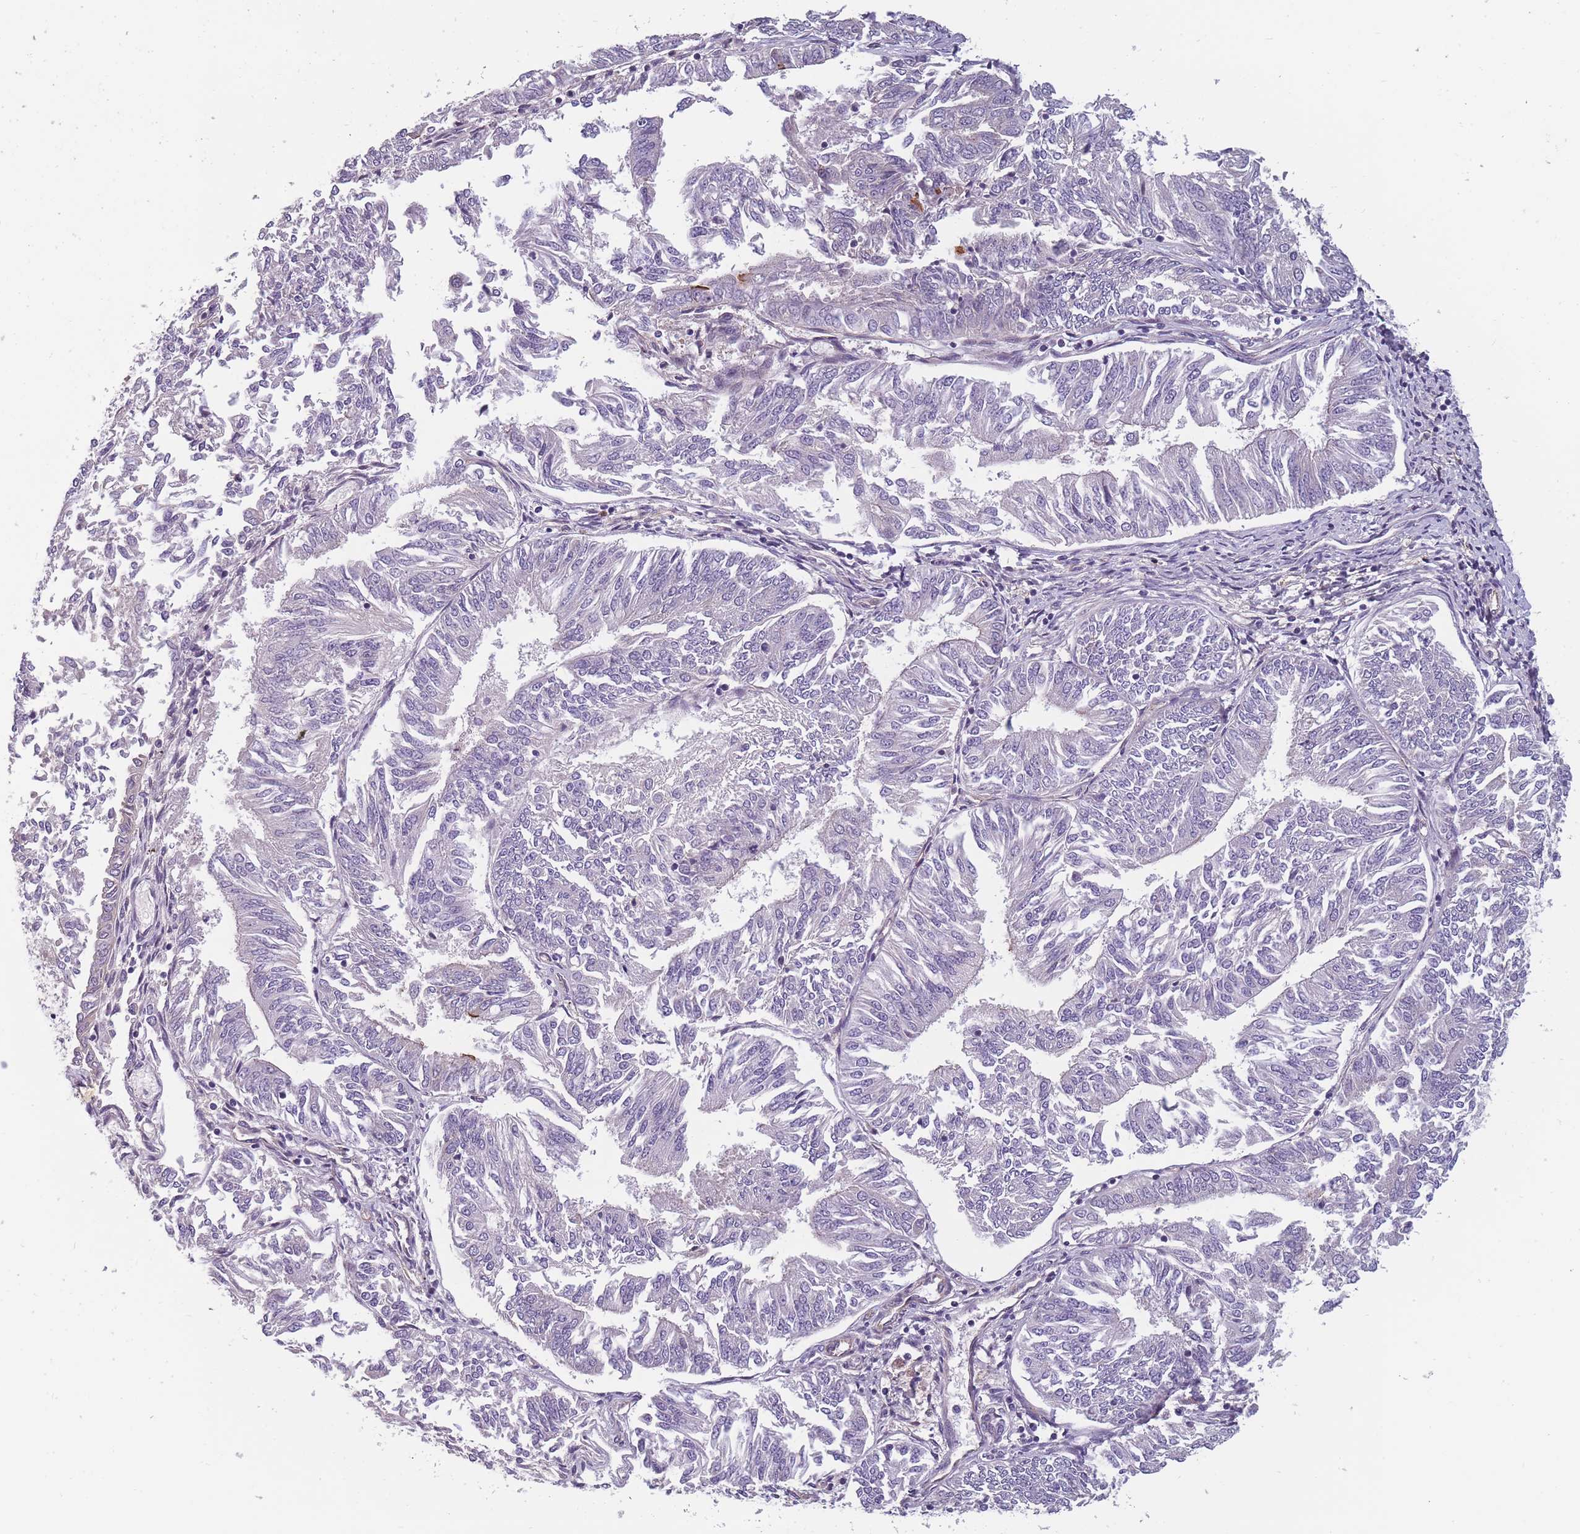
{"staining": {"intensity": "negative", "quantity": "none", "location": "none"}, "tissue": "endometrial cancer", "cell_type": "Tumor cells", "image_type": "cancer", "snomed": [{"axis": "morphology", "description": "Adenocarcinoma, NOS"}, {"axis": "topography", "description": "Endometrium"}], "caption": "Immunohistochemistry image of human adenocarcinoma (endometrial) stained for a protein (brown), which displays no expression in tumor cells.", "gene": "FAM83F", "patient": {"sex": "female", "age": 58}}